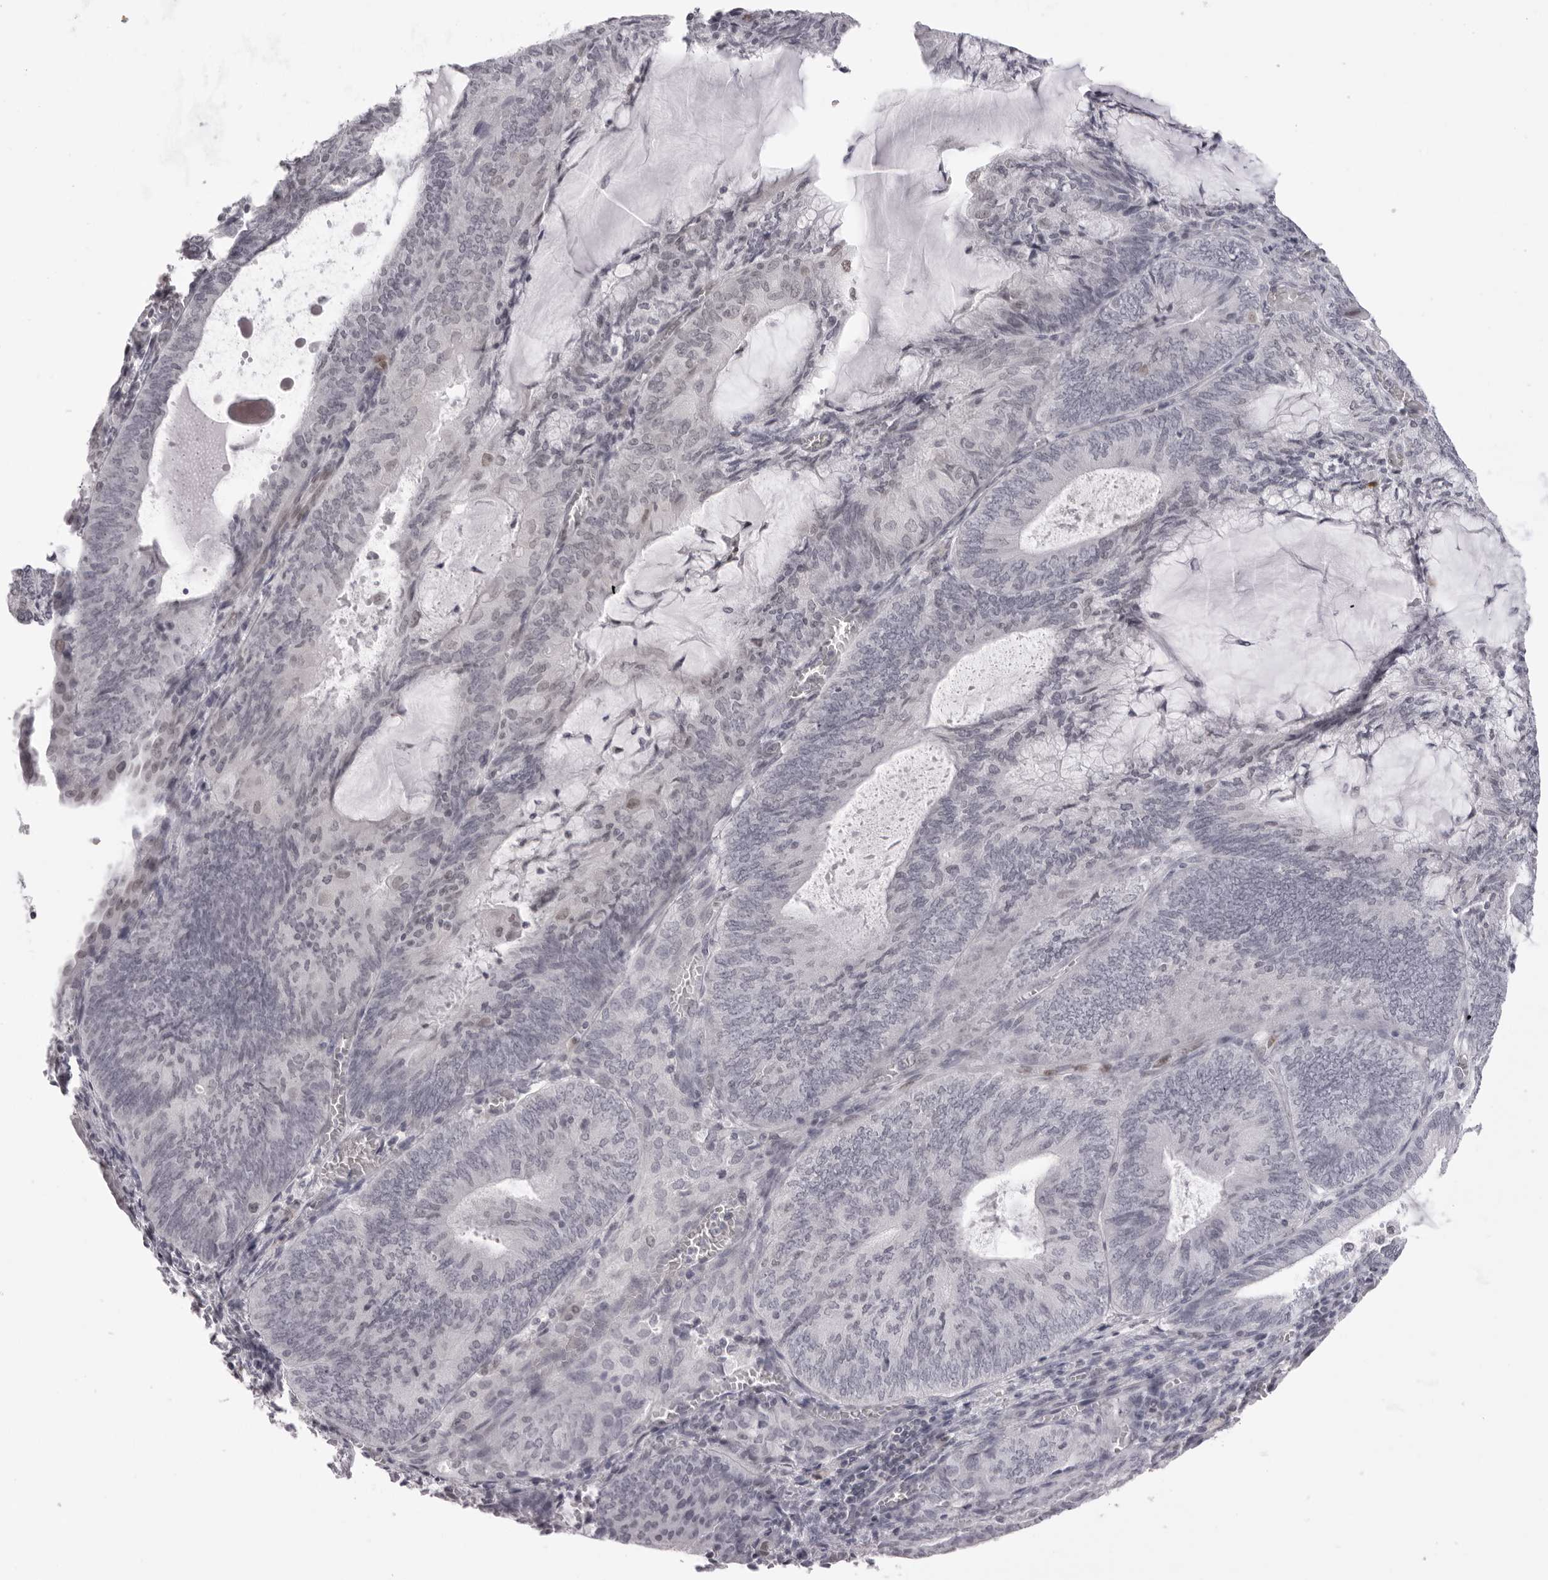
{"staining": {"intensity": "negative", "quantity": "none", "location": "none"}, "tissue": "endometrial cancer", "cell_type": "Tumor cells", "image_type": "cancer", "snomed": [{"axis": "morphology", "description": "Adenocarcinoma, NOS"}, {"axis": "topography", "description": "Endometrium"}], "caption": "DAB immunohistochemical staining of human endometrial cancer (adenocarcinoma) displays no significant expression in tumor cells. Nuclei are stained in blue.", "gene": "MAFK", "patient": {"sex": "female", "age": 81}}